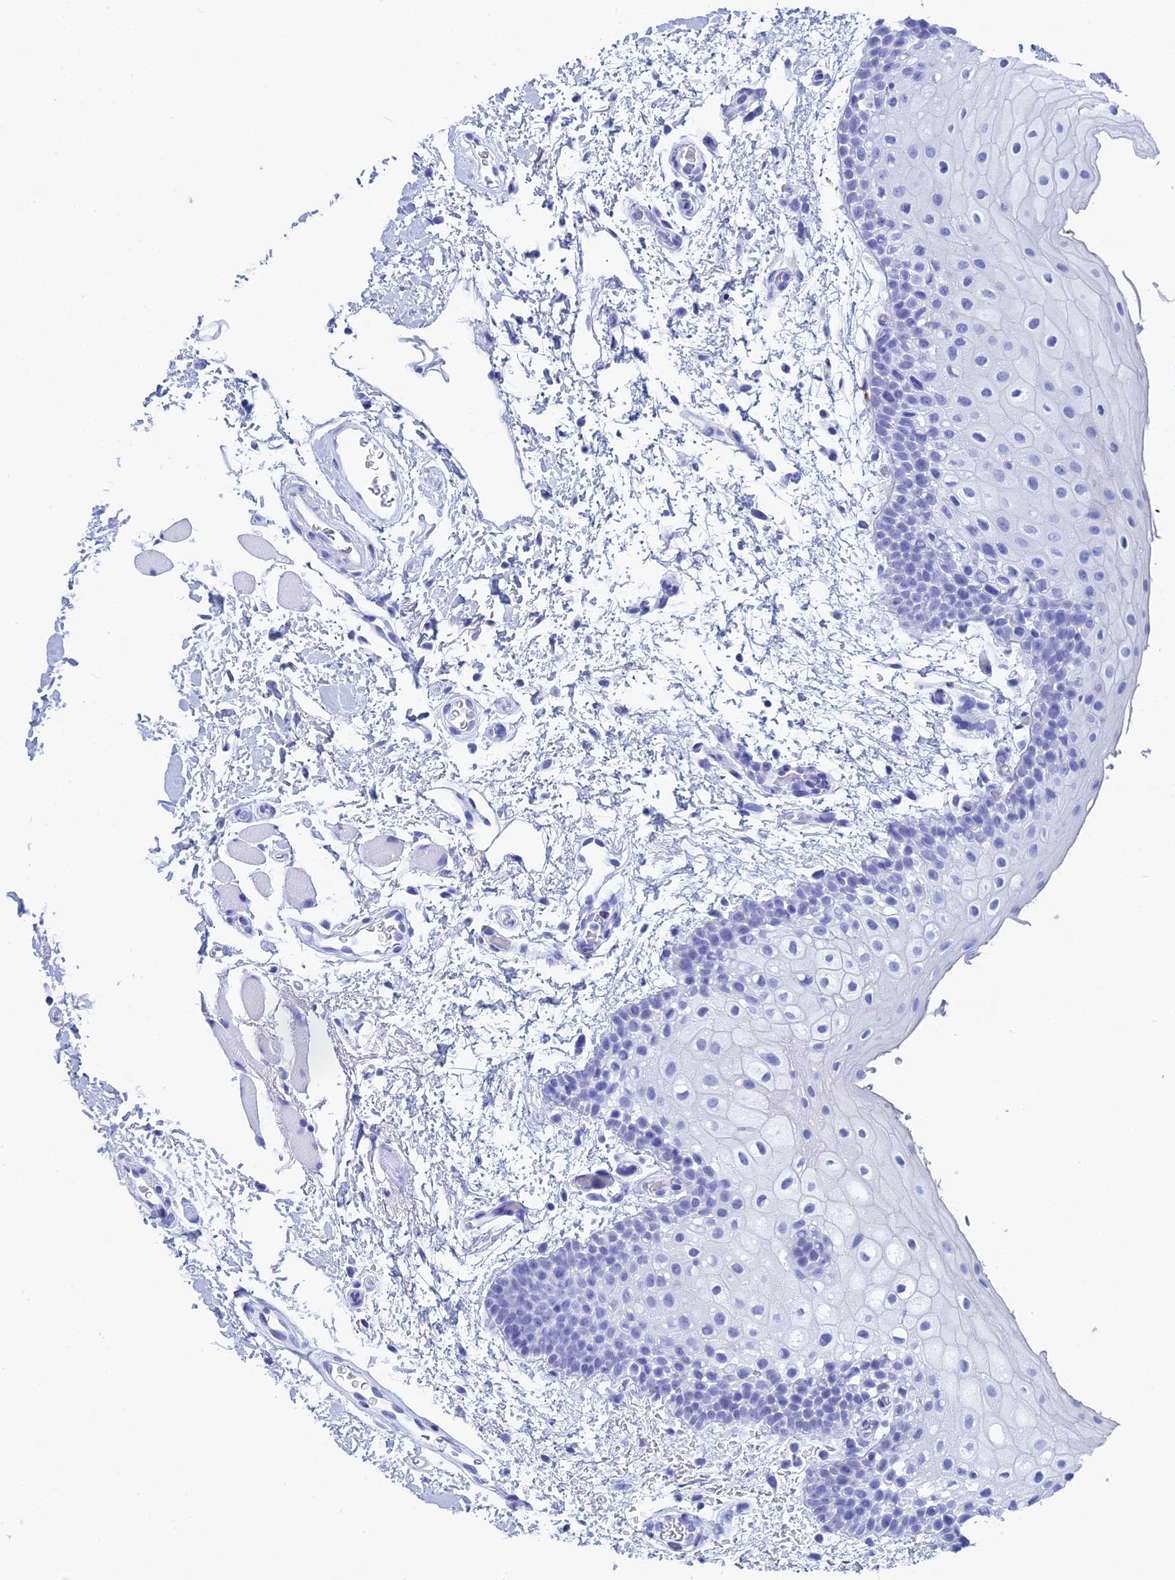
{"staining": {"intensity": "negative", "quantity": "none", "location": "none"}, "tissue": "oral mucosa", "cell_type": "Squamous epithelial cells", "image_type": "normal", "snomed": [{"axis": "morphology", "description": "Normal tissue, NOS"}, {"axis": "topography", "description": "Oral tissue"}], "caption": "Oral mucosa stained for a protein using immunohistochemistry reveals no positivity squamous epithelial cells.", "gene": "TEX101", "patient": {"sex": "male", "age": 62}}